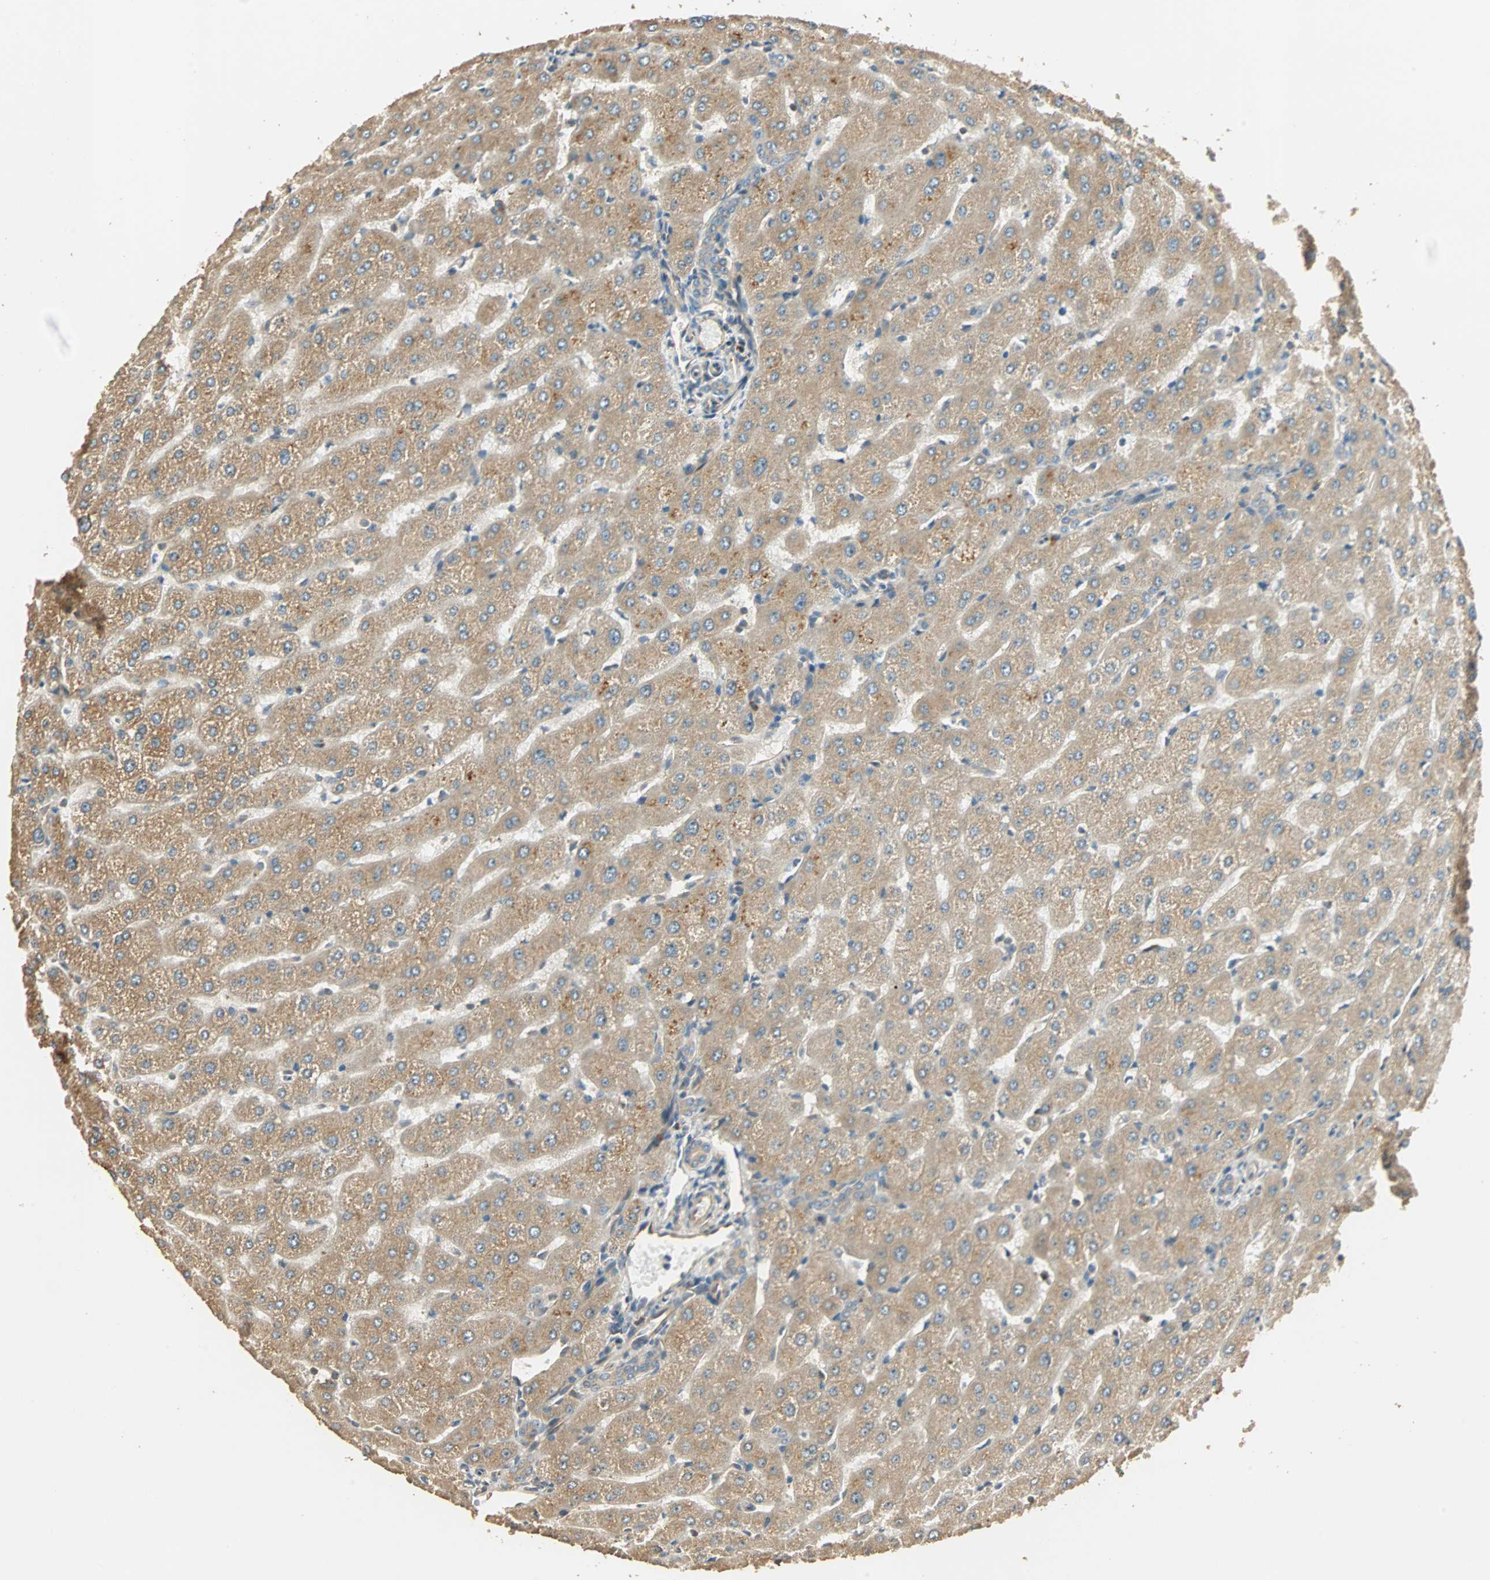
{"staining": {"intensity": "weak", "quantity": ">75%", "location": "cytoplasmic/membranous"}, "tissue": "liver", "cell_type": "Cholangiocytes", "image_type": "normal", "snomed": [{"axis": "morphology", "description": "Normal tissue, NOS"}, {"axis": "morphology", "description": "Fibrosis, NOS"}, {"axis": "topography", "description": "Liver"}], "caption": "This is a photomicrograph of immunohistochemistry staining of unremarkable liver, which shows weak expression in the cytoplasmic/membranous of cholangiocytes.", "gene": "GALK1", "patient": {"sex": "female", "age": 29}}